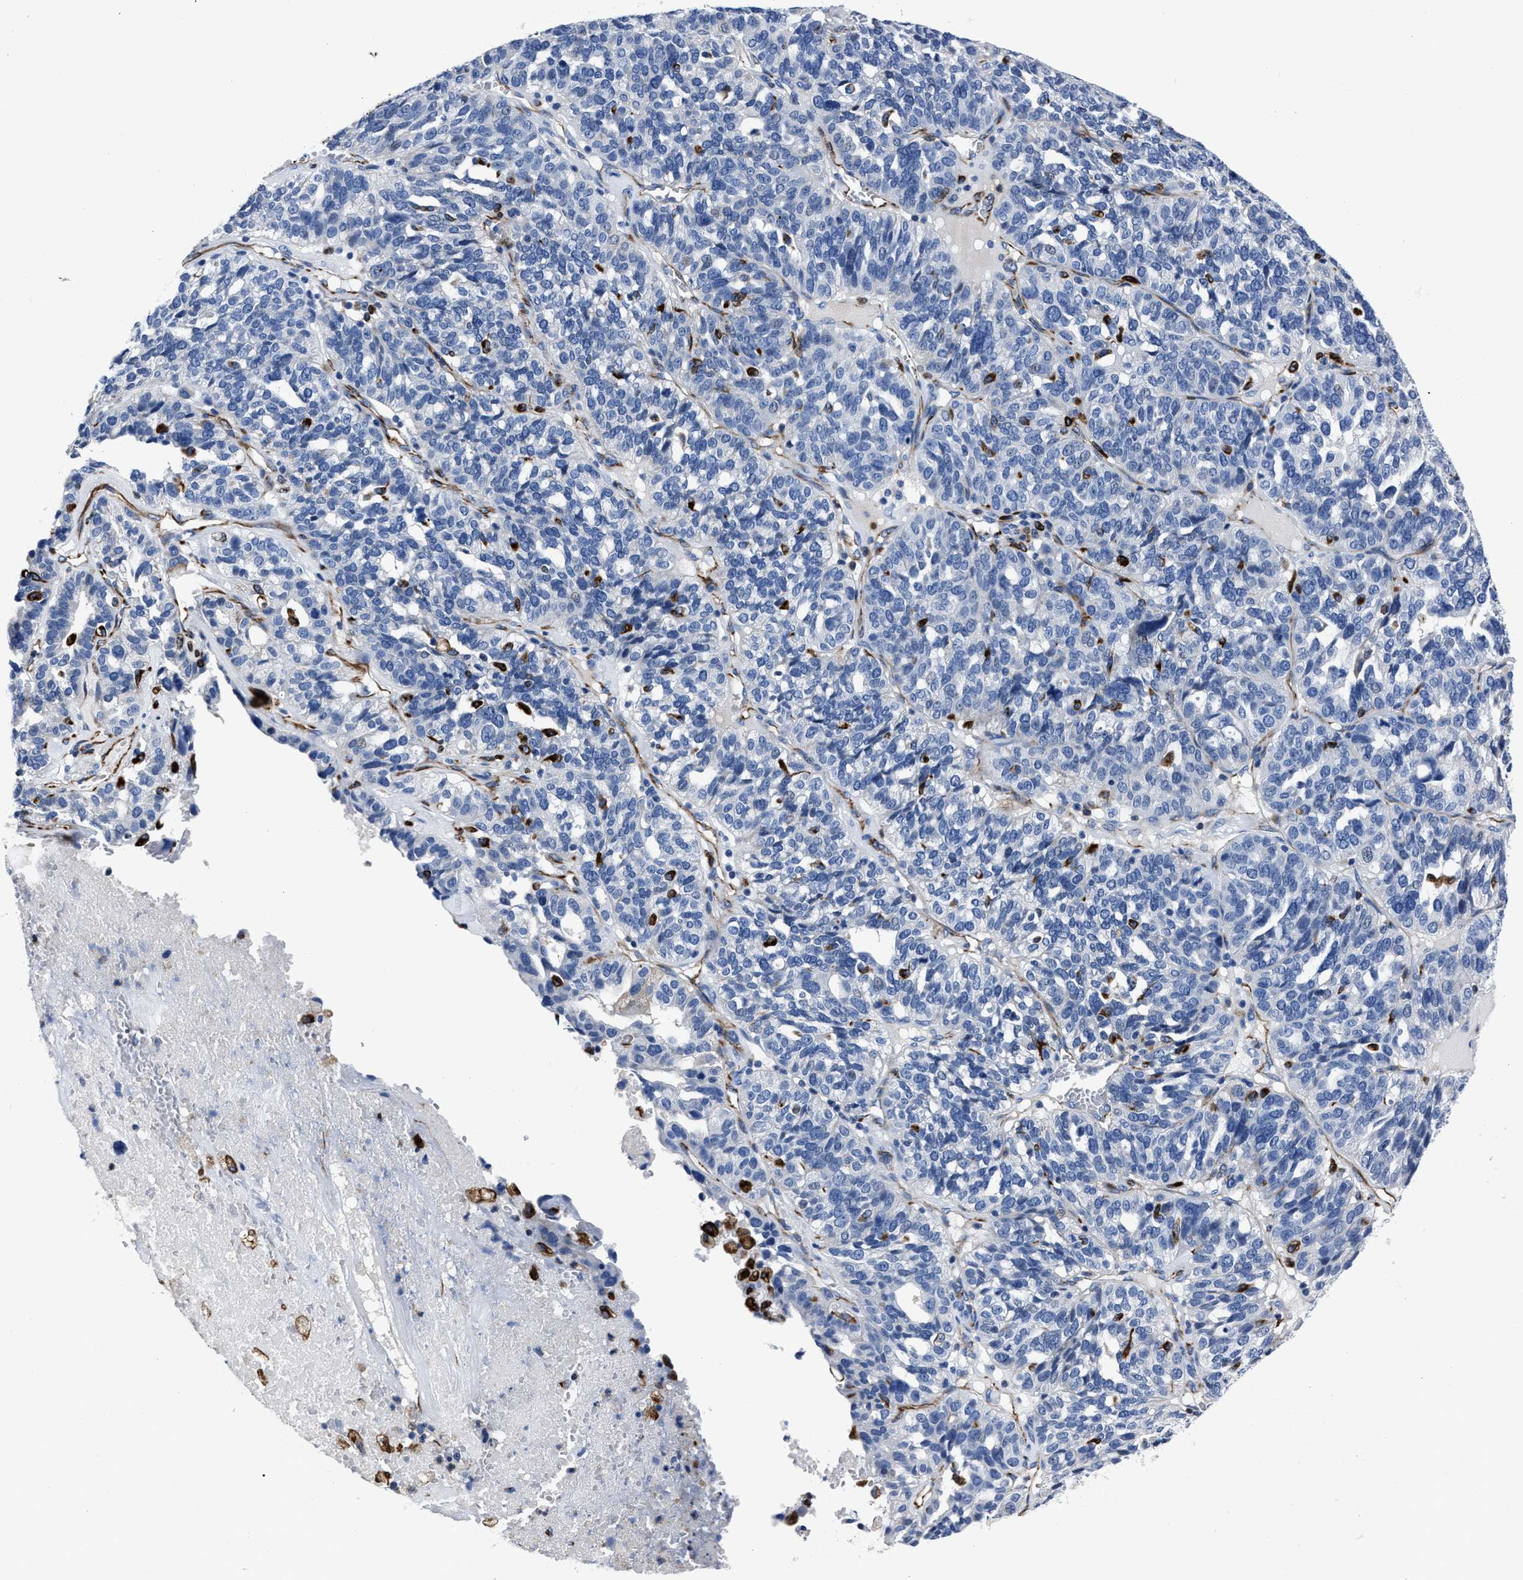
{"staining": {"intensity": "negative", "quantity": "none", "location": "none"}, "tissue": "ovarian cancer", "cell_type": "Tumor cells", "image_type": "cancer", "snomed": [{"axis": "morphology", "description": "Cystadenocarcinoma, serous, NOS"}, {"axis": "topography", "description": "Ovary"}], "caption": "Human serous cystadenocarcinoma (ovarian) stained for a protein using immunohistochemistry (IHC) exhibits no expression in tumor cells.", "gene": "OR10G3", "patient": {"sex": "female", "age": 59}}